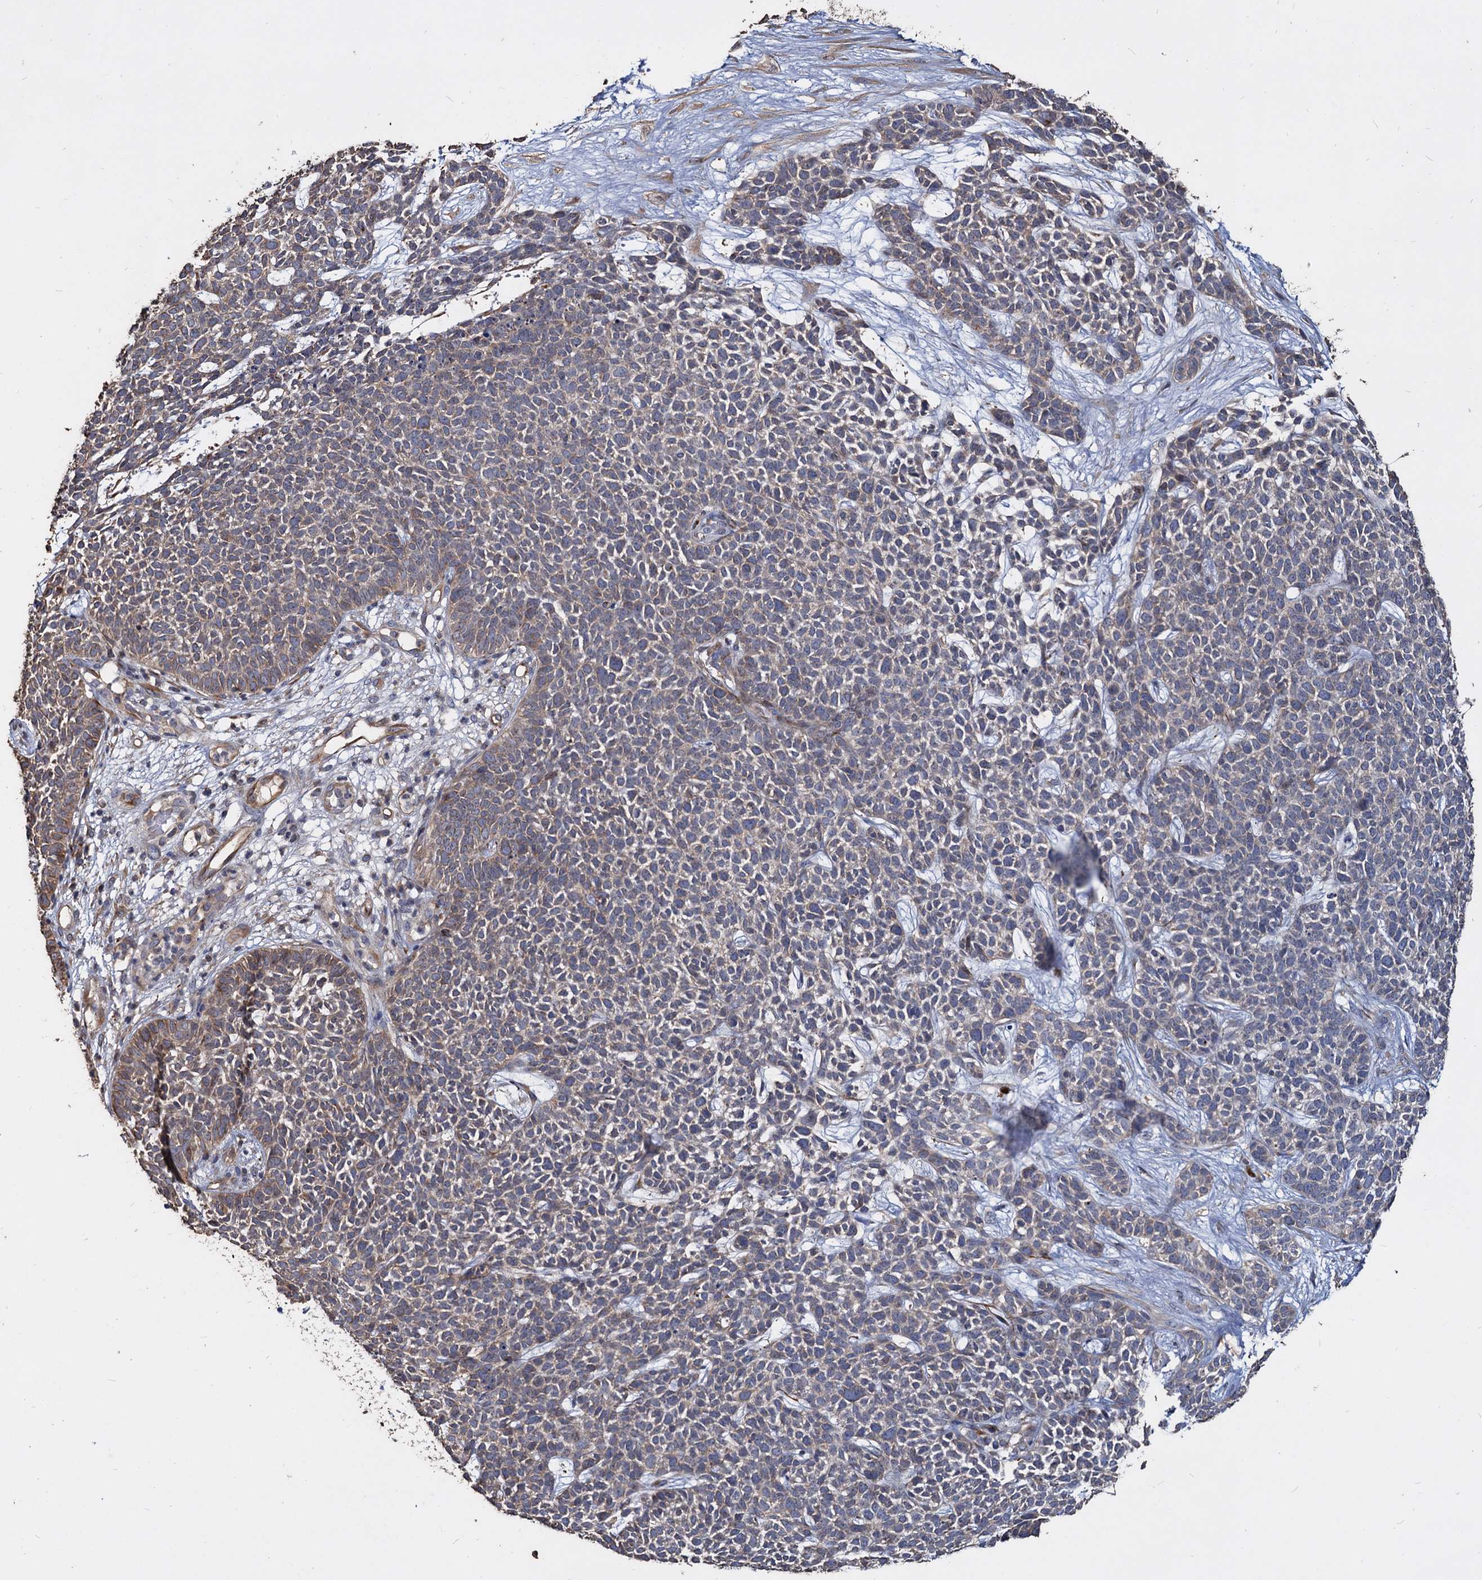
{"staining": {"intensity": "weak", "quantity": "<25%", "location": "cytoplasmic/membranous"}, "tissue": "skin cancer", "cell_type": "Tumor cells", "image_type": "cancer", "snomed": [{"axis": "morphology", "description": "Basal cell carcinoma"}, {"axis": "topography", "description": "Skin"}], "caption": "Tumor cells show no significant staining in basal cell carcinoma (skin).", "gene": "DEPDC4", "patient": {"sex": "female", "age": 84}}